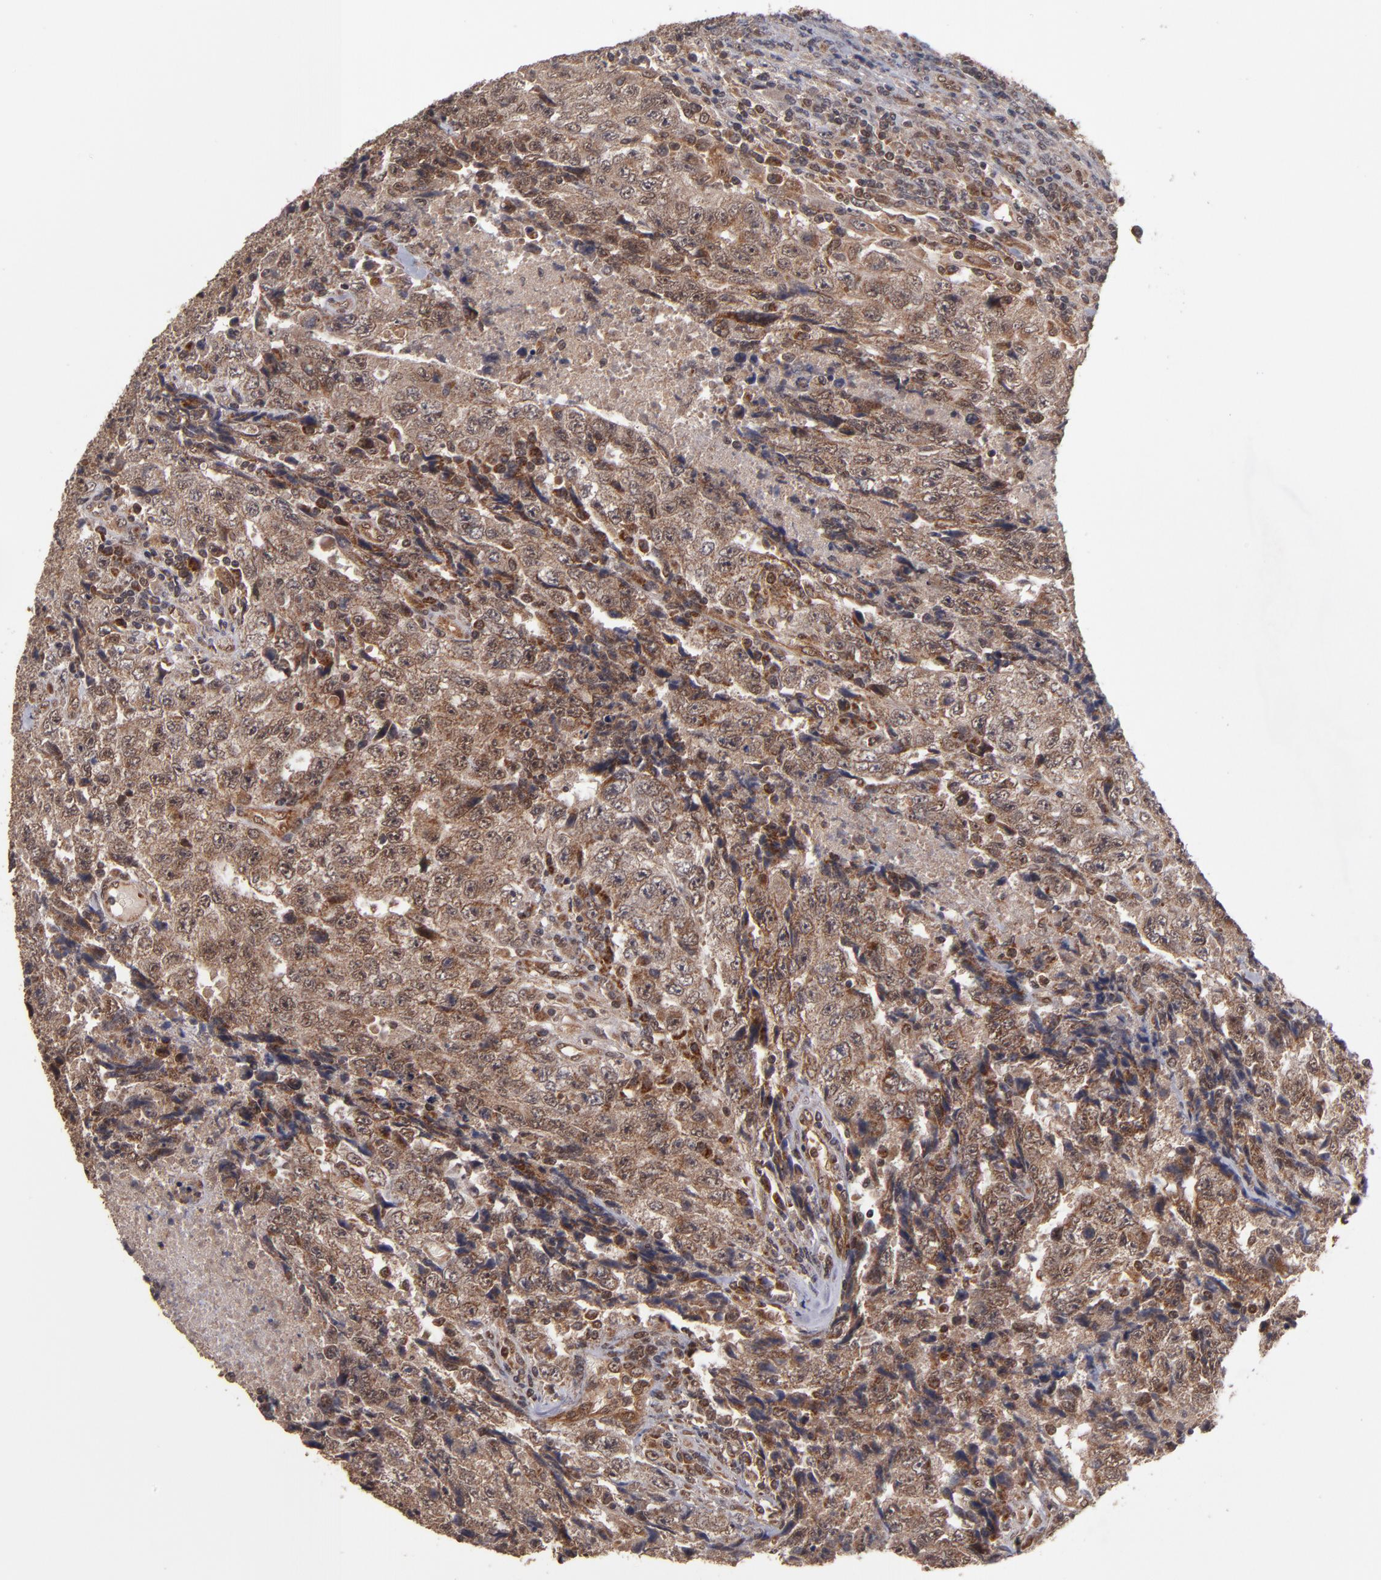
{"staining": {"intensity": "moderate", "quantity": ">75%", "location": "cytoplasmic/membranous"}, "tissue": "testis cancer", "cell_type": "Tumor cells", "image_type": "cancer", "snomed": [{"axis": "morphology", "description": "Necrosis, NOS"}, {"axis": "morphology", "description": "Carcinoma, Embryonal, NOS"}, {"axis": "topography", "description": "Testis"}], "caption": "Moderate cytoplasmic/membranous positivity is seen in about >75% of tumor cells in testis embryonal carcinoma. (DAB (3,3'-diaminobenzidine) IHC with brightfield microscopy, high magnification).", "gene": "CUL5", "patient": {"sex": "male", "age": 19}}